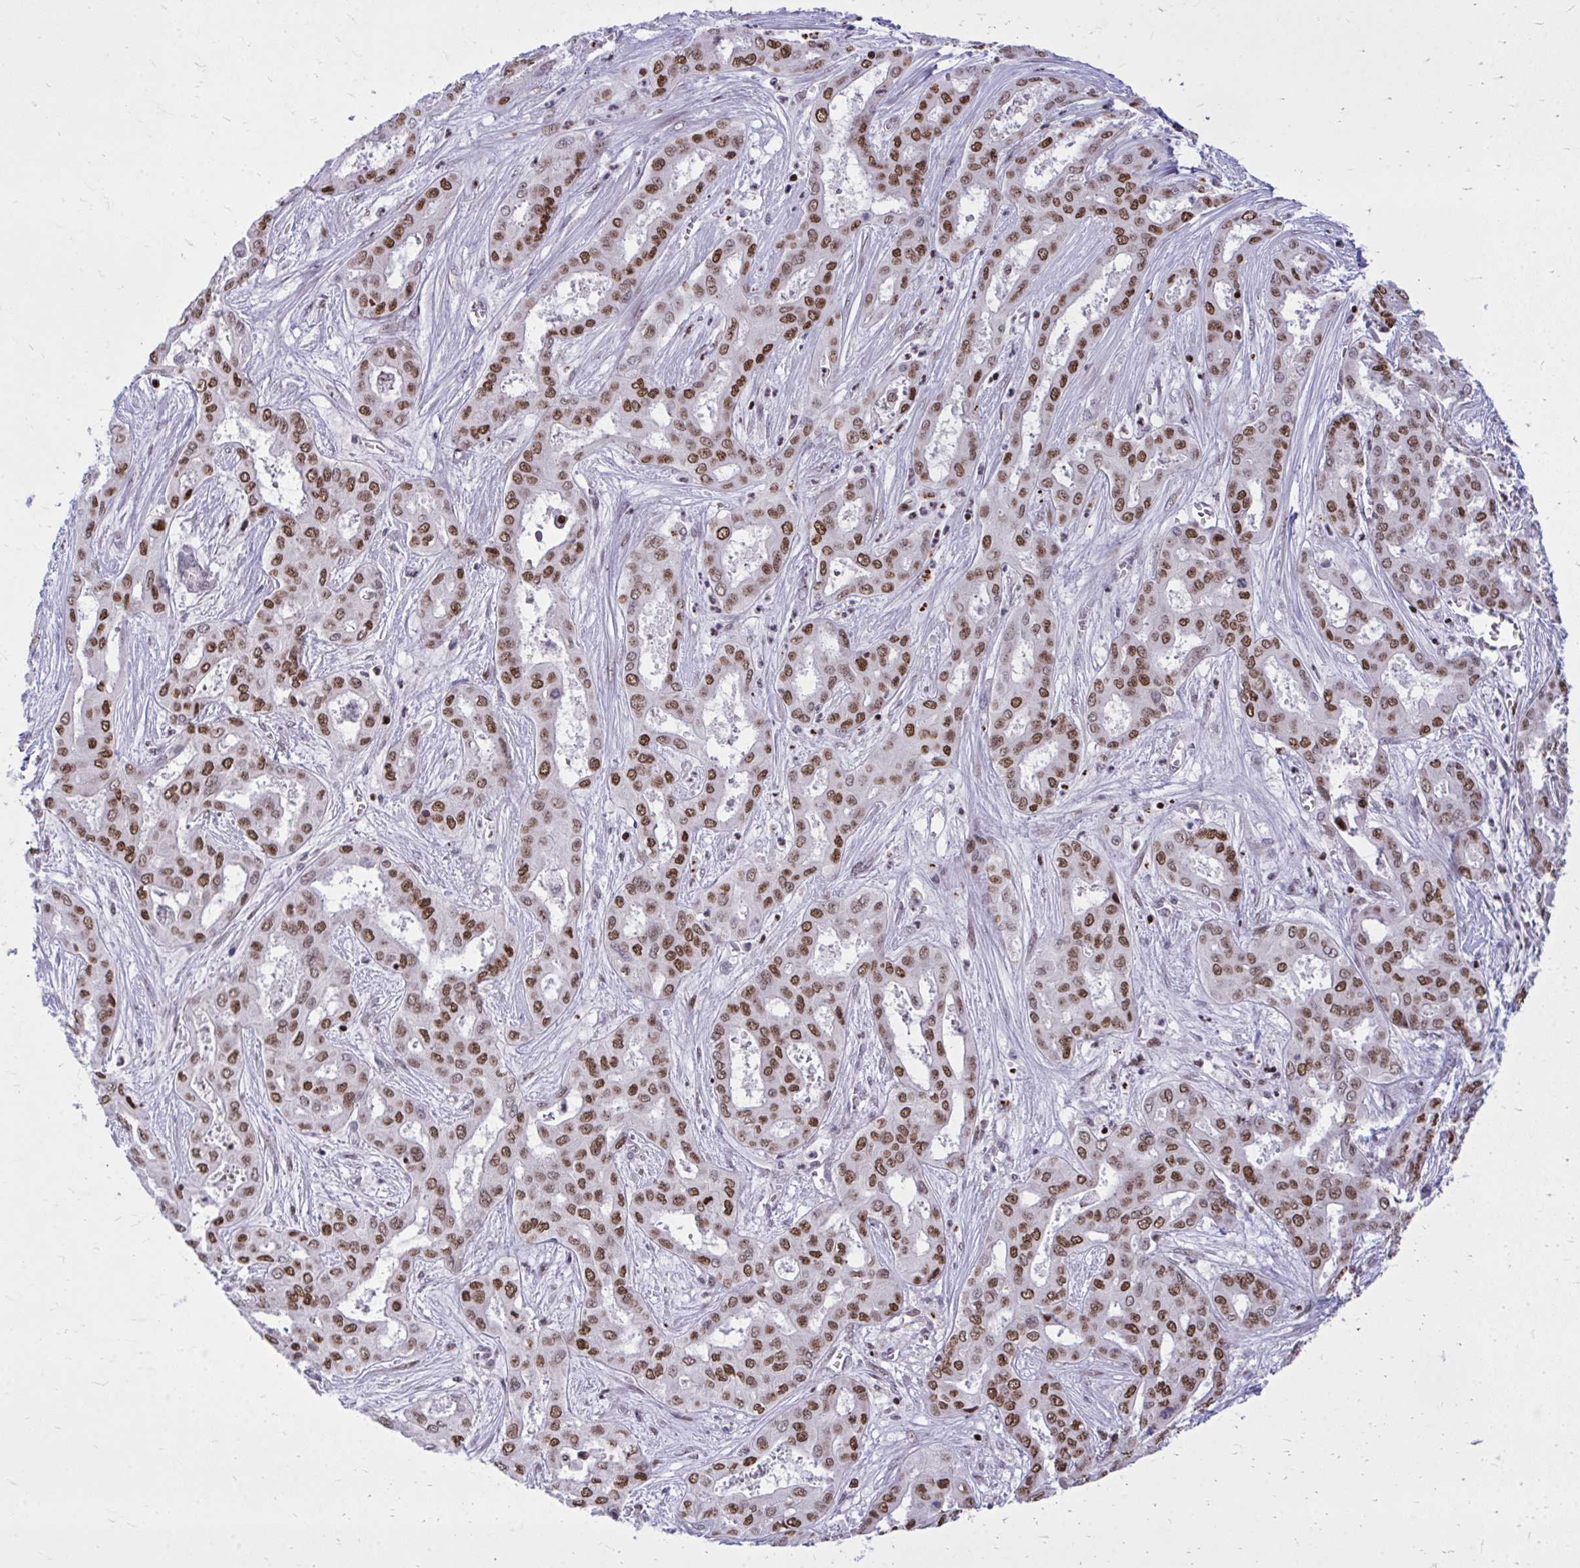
{"staining": {"intensity": "moderate", "quantity": ">75%", "location": "nuclear"}, "tissue": "liver cancer", "cell_type": "Tumor cells", "image_type": "cancer", "snomed": [{"axis": "morphology", "description": "Cholangiocarcinoma"}, {"axis": "topography", "description": "Liver"}], "caption": "Cholangiocarcinoma (liver) was stained to show a protein in brown. There is medium levels of moderate nuclear expression in approximately >75% of tumor cells.", "gene": "C14orf39", "patient": {"sex": "female", "age": 64}}